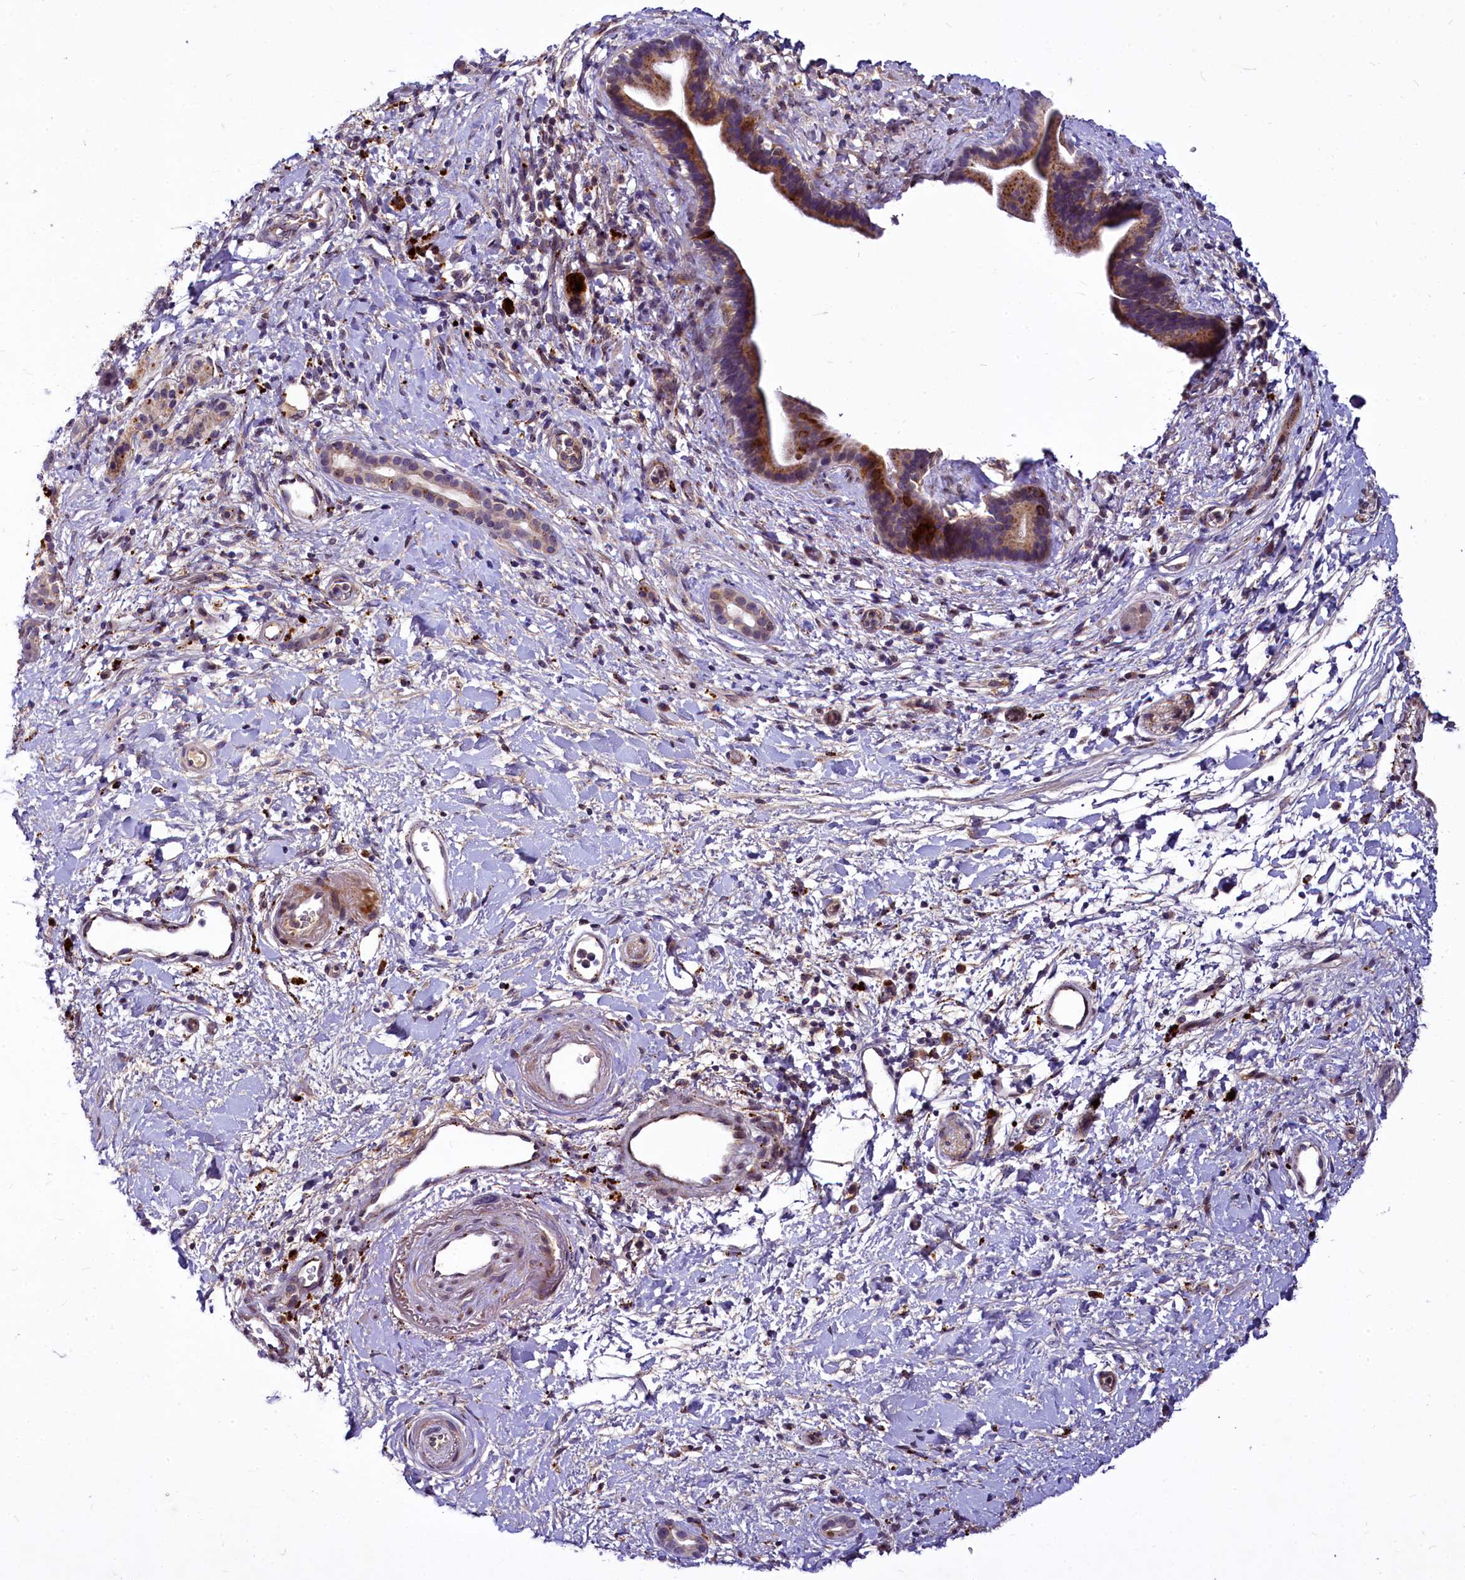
{"staining": {"intensity": "moderate", "quantity": ">75%", "location": "cytoplasmic/membranous"}, "tissue": "pancreatic cancer", "cell_type": "Tumor cells", "image_type": "cancer", "snomed": [{"axis": "morphology", "description": "Normal tissue, NOS"}, {"axis": "morphology", "description": "Adenocarcinoma, NOS"}, {"axis": "topography", "description": "Pancreas"}, {"axis": "topography", "description": "Peripheral nerve tissue"}], "caption": "An image of human pancreatic cancer stained for a protein demonstrates moderate cytoplasmic/membranous brown staining in tumor cells.", "gene": "C11orf86", "patient": {"sex": "female", "age": 77}}